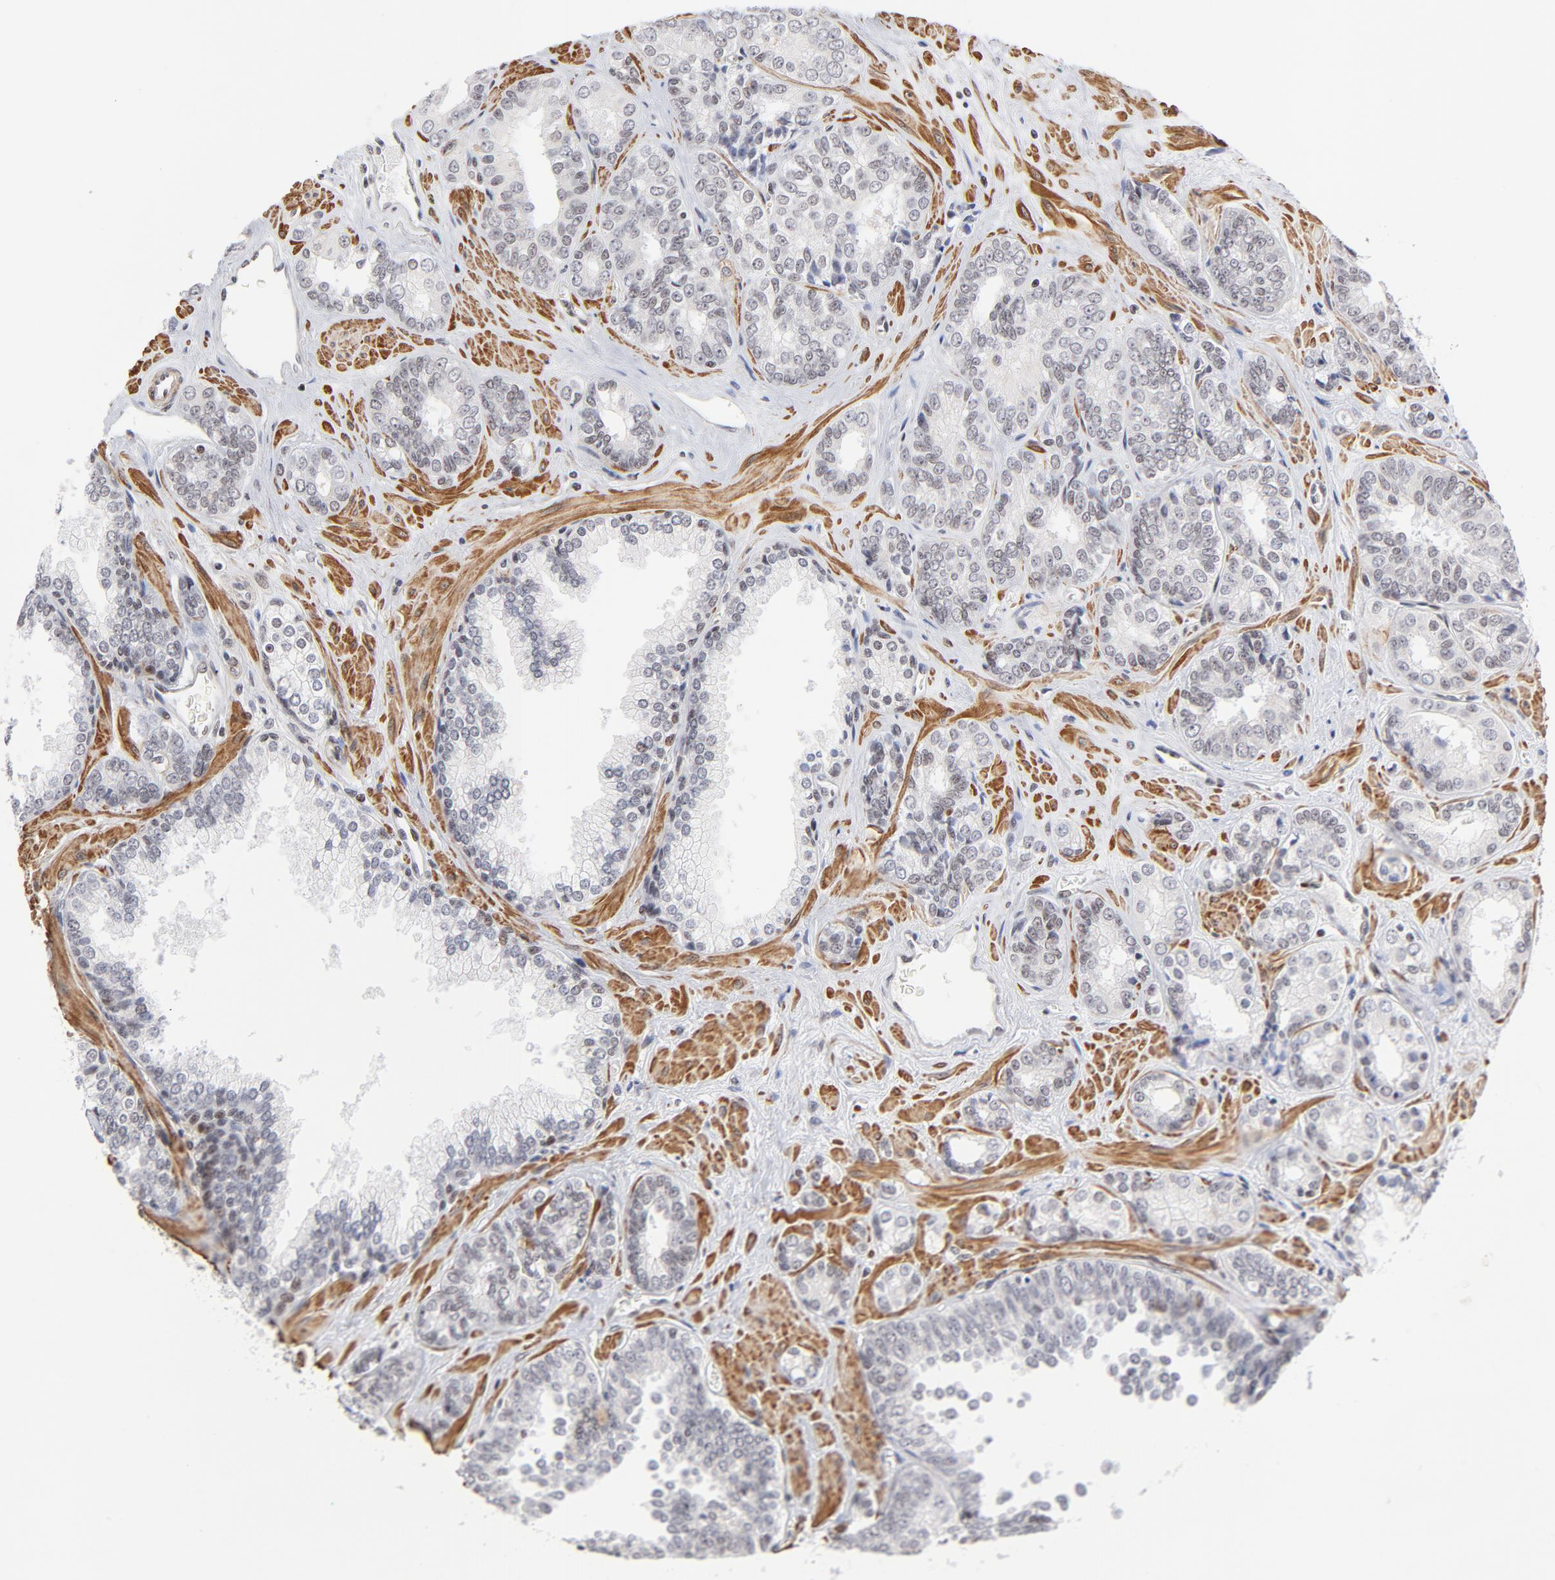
{"staining": {"intensity": "moderate", "quantity": "25%-75%", "location": "nuclear"}, "tissue": "prostate cancer", "cell_type": "Tumor cells", "image_type": "cancer", "snomed": [{"axis": "morphology", "description": "Adenocarcinoma, High grade"}, {"axis": "topography", "description": "Prostate"}], "caption": "A photomicrograph of human adenocarcinoma (high-grade) (prostate) stained for a protein demonstrates moderate nuclear brown staining in tumor cells.", "gene": "CTCF", "patient": {"sex": "male", "age": 67}}